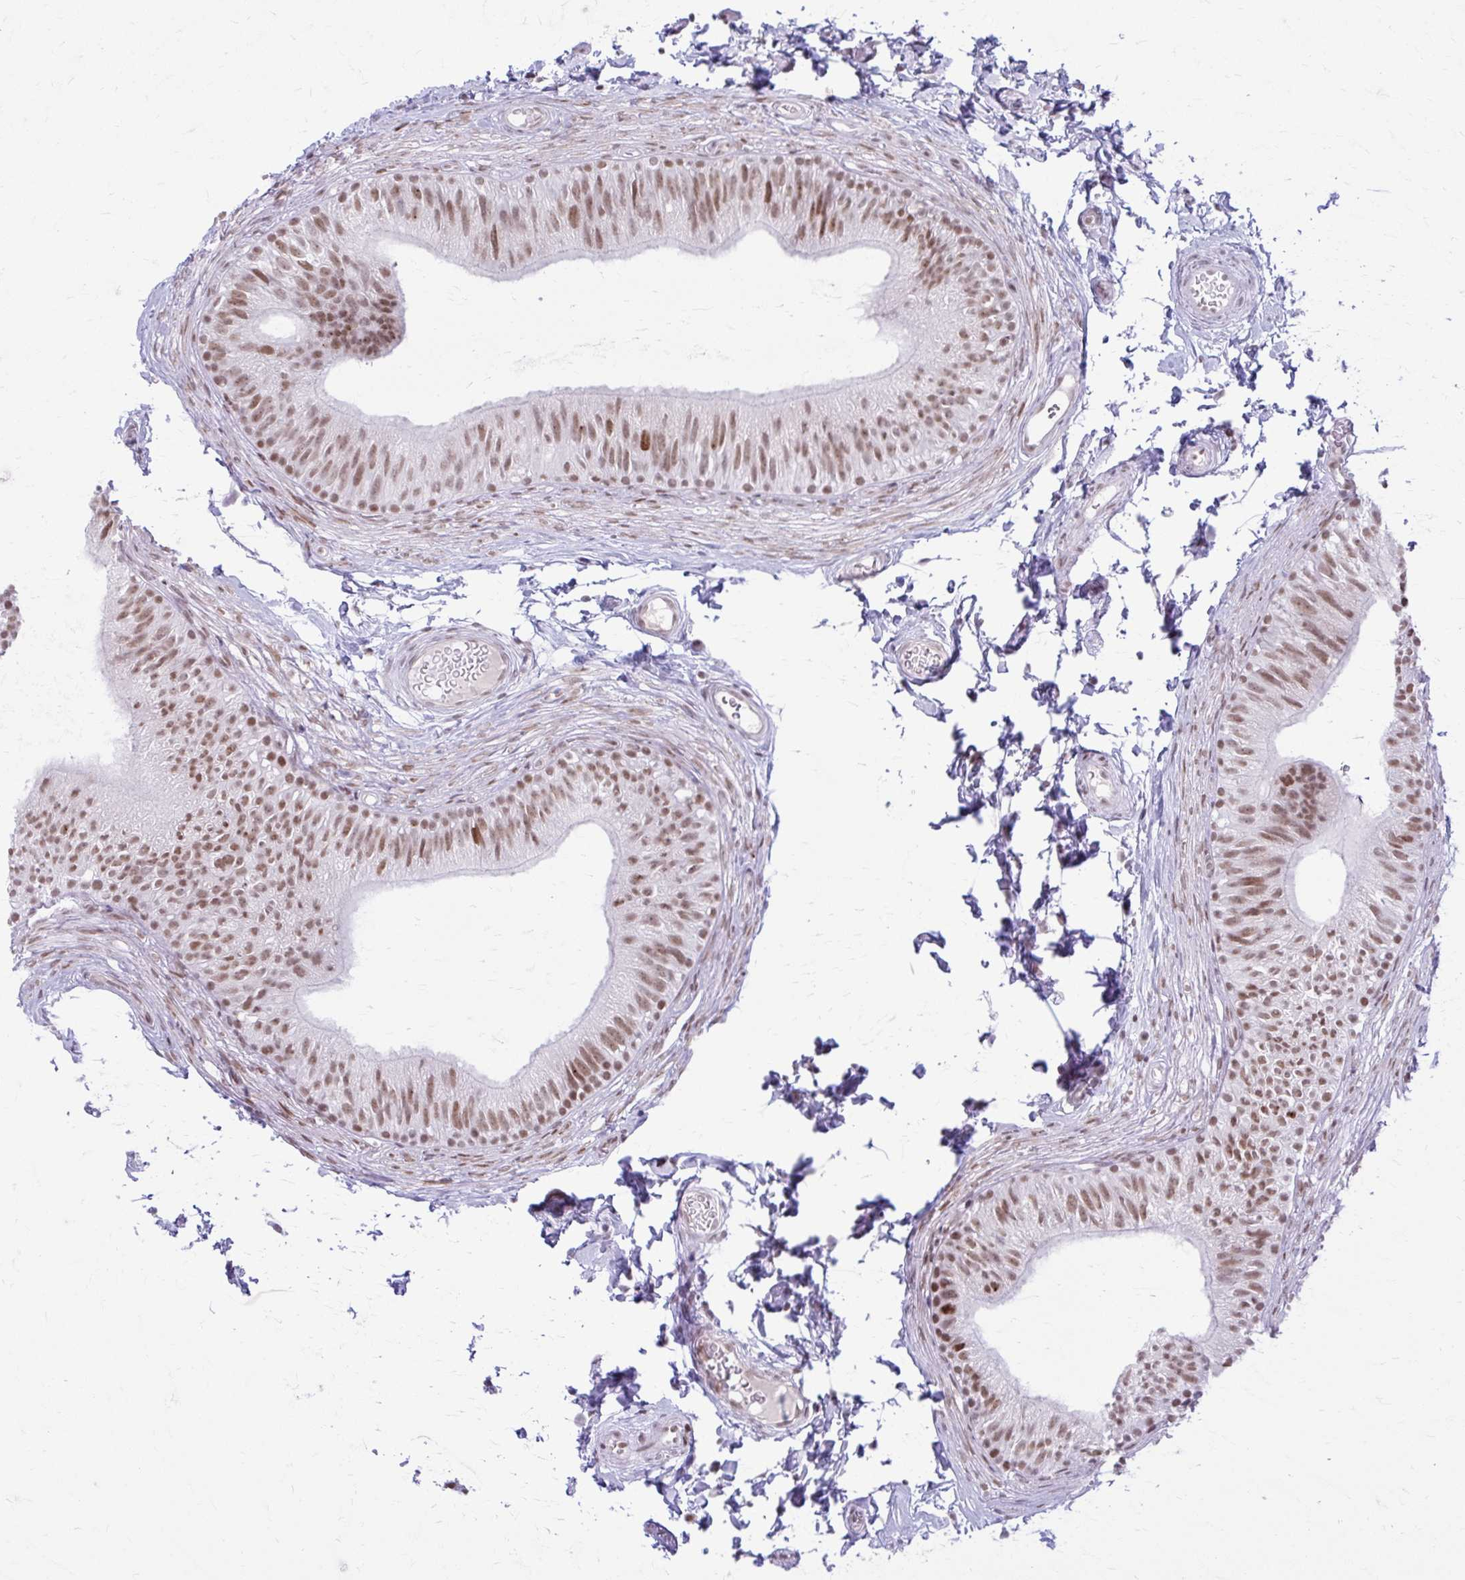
{"staining": {"intensity": "moderate", "quantity": ">75%", "location": "nuclear"}, "tissue": "epididymis", "cell_type": "Glandular cells", "image_type": "normal", "snomed": [{"axis": "morphology", "description": "Normal tissue, NOS"}, {"axis": "topography", "description": "Epididymis, spermatic cord, NOS"}, {"axis": "topography", "description": "Epididymis"}, {"axis": "topography", "description": "Peripheral nerve tissue"}], "caption": "A micrograph of human epididymis stained for a protein reveals moderate nuclear brown staining in glandular cells.", "gene": "PABIR1", "patient": {"sex": "male", "age": 29}}